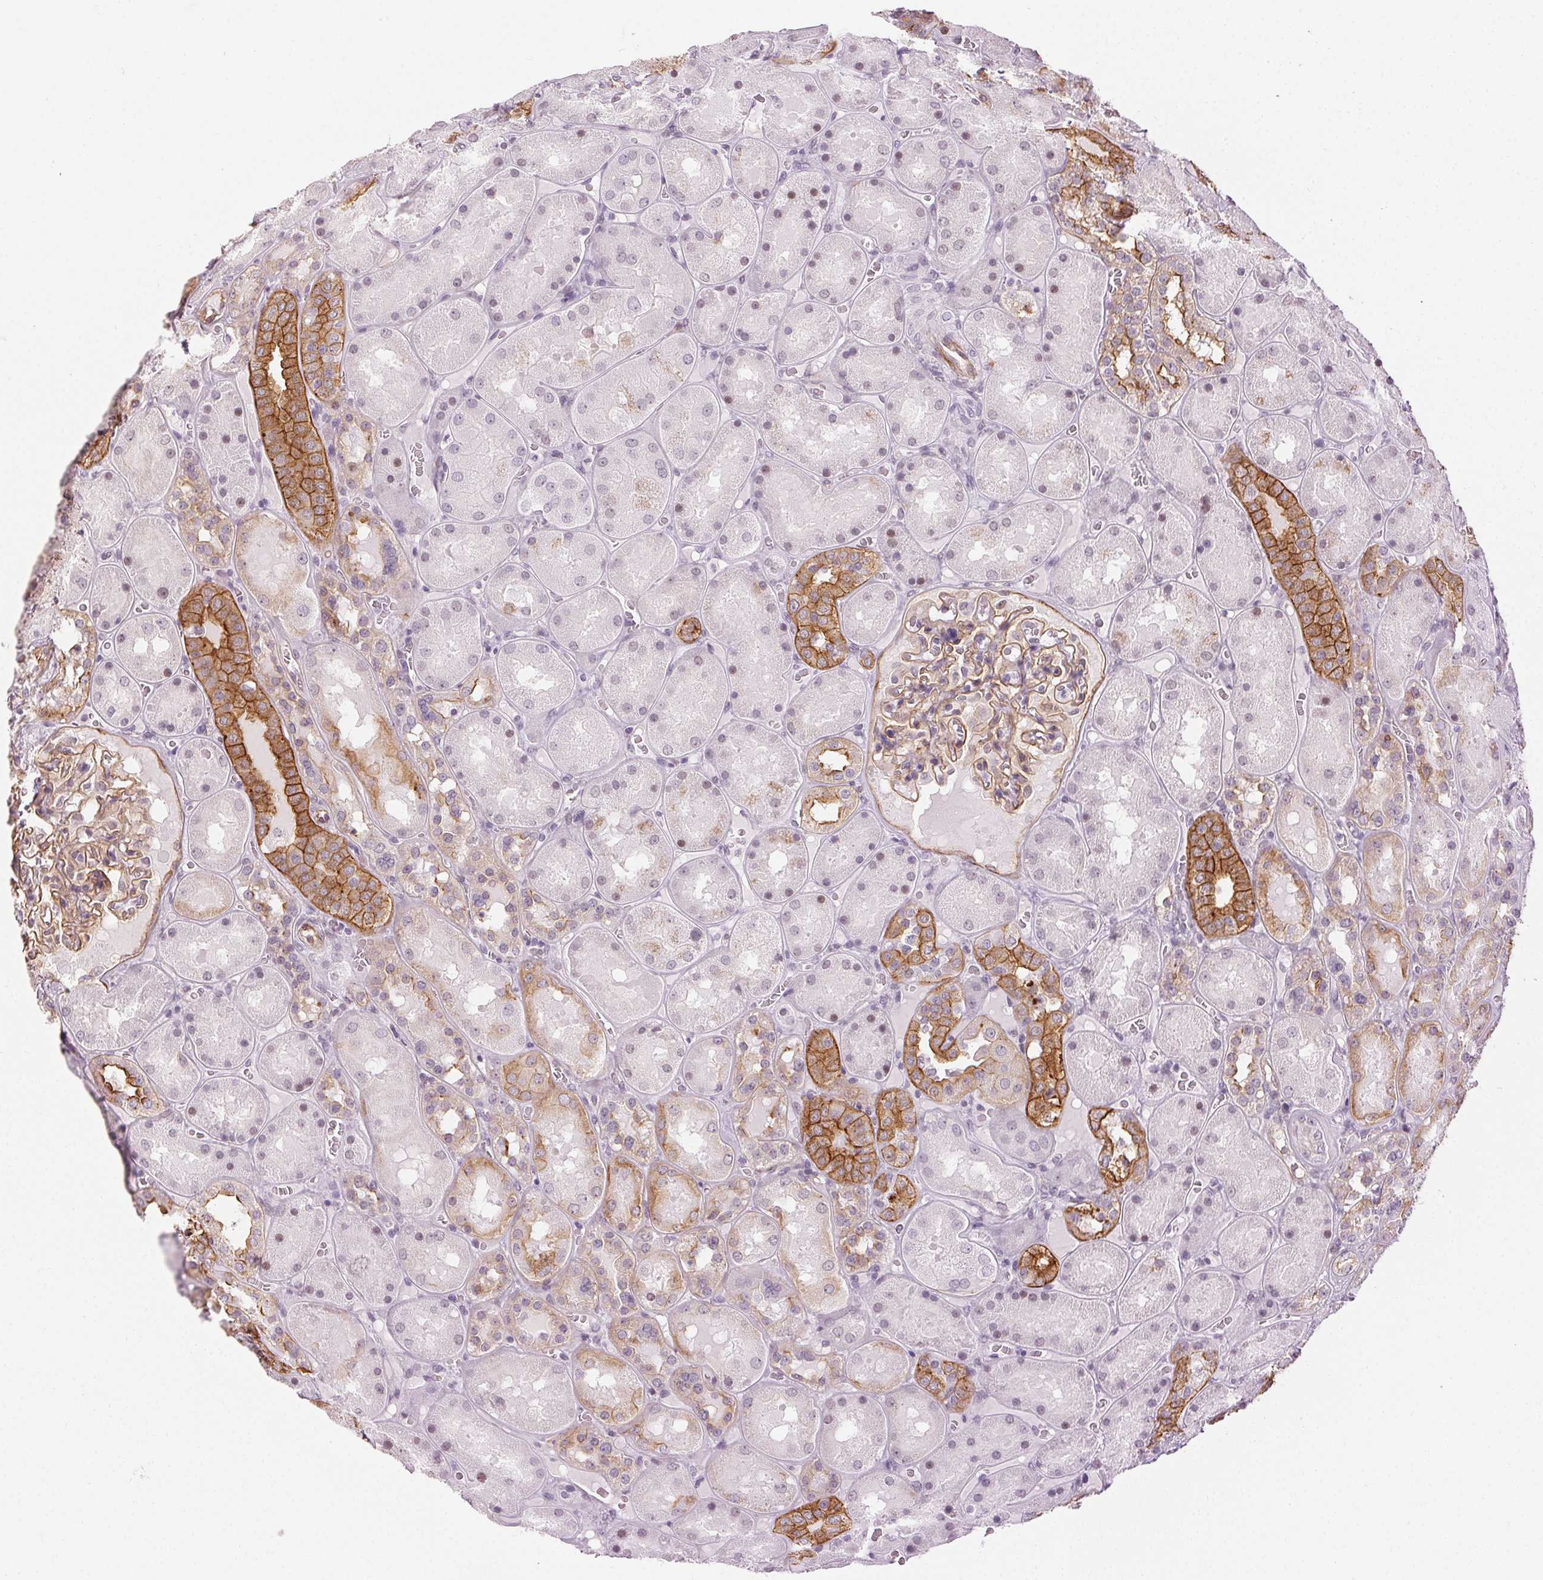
{"staining": {"intensity": "weak", "quantity": ">75%", "location": "cytoplasmic/membranous"}, "tissue": "kidney", "cell_type": "Cells in glomeruli", "image_type": "normal", "snomed": [{"axis": "morphology", "description": "Normal tissue, NOS"}, {"axis": "topography", "description": "Kidney"}], "caption": "IHC of normal kidney exhibits low levels of weak cytoplasmic/membranous expression in approximately >75% of cells in glomeruli.", "gene": "AIF1L", "patient": {"sex": "male", "age": 73}}